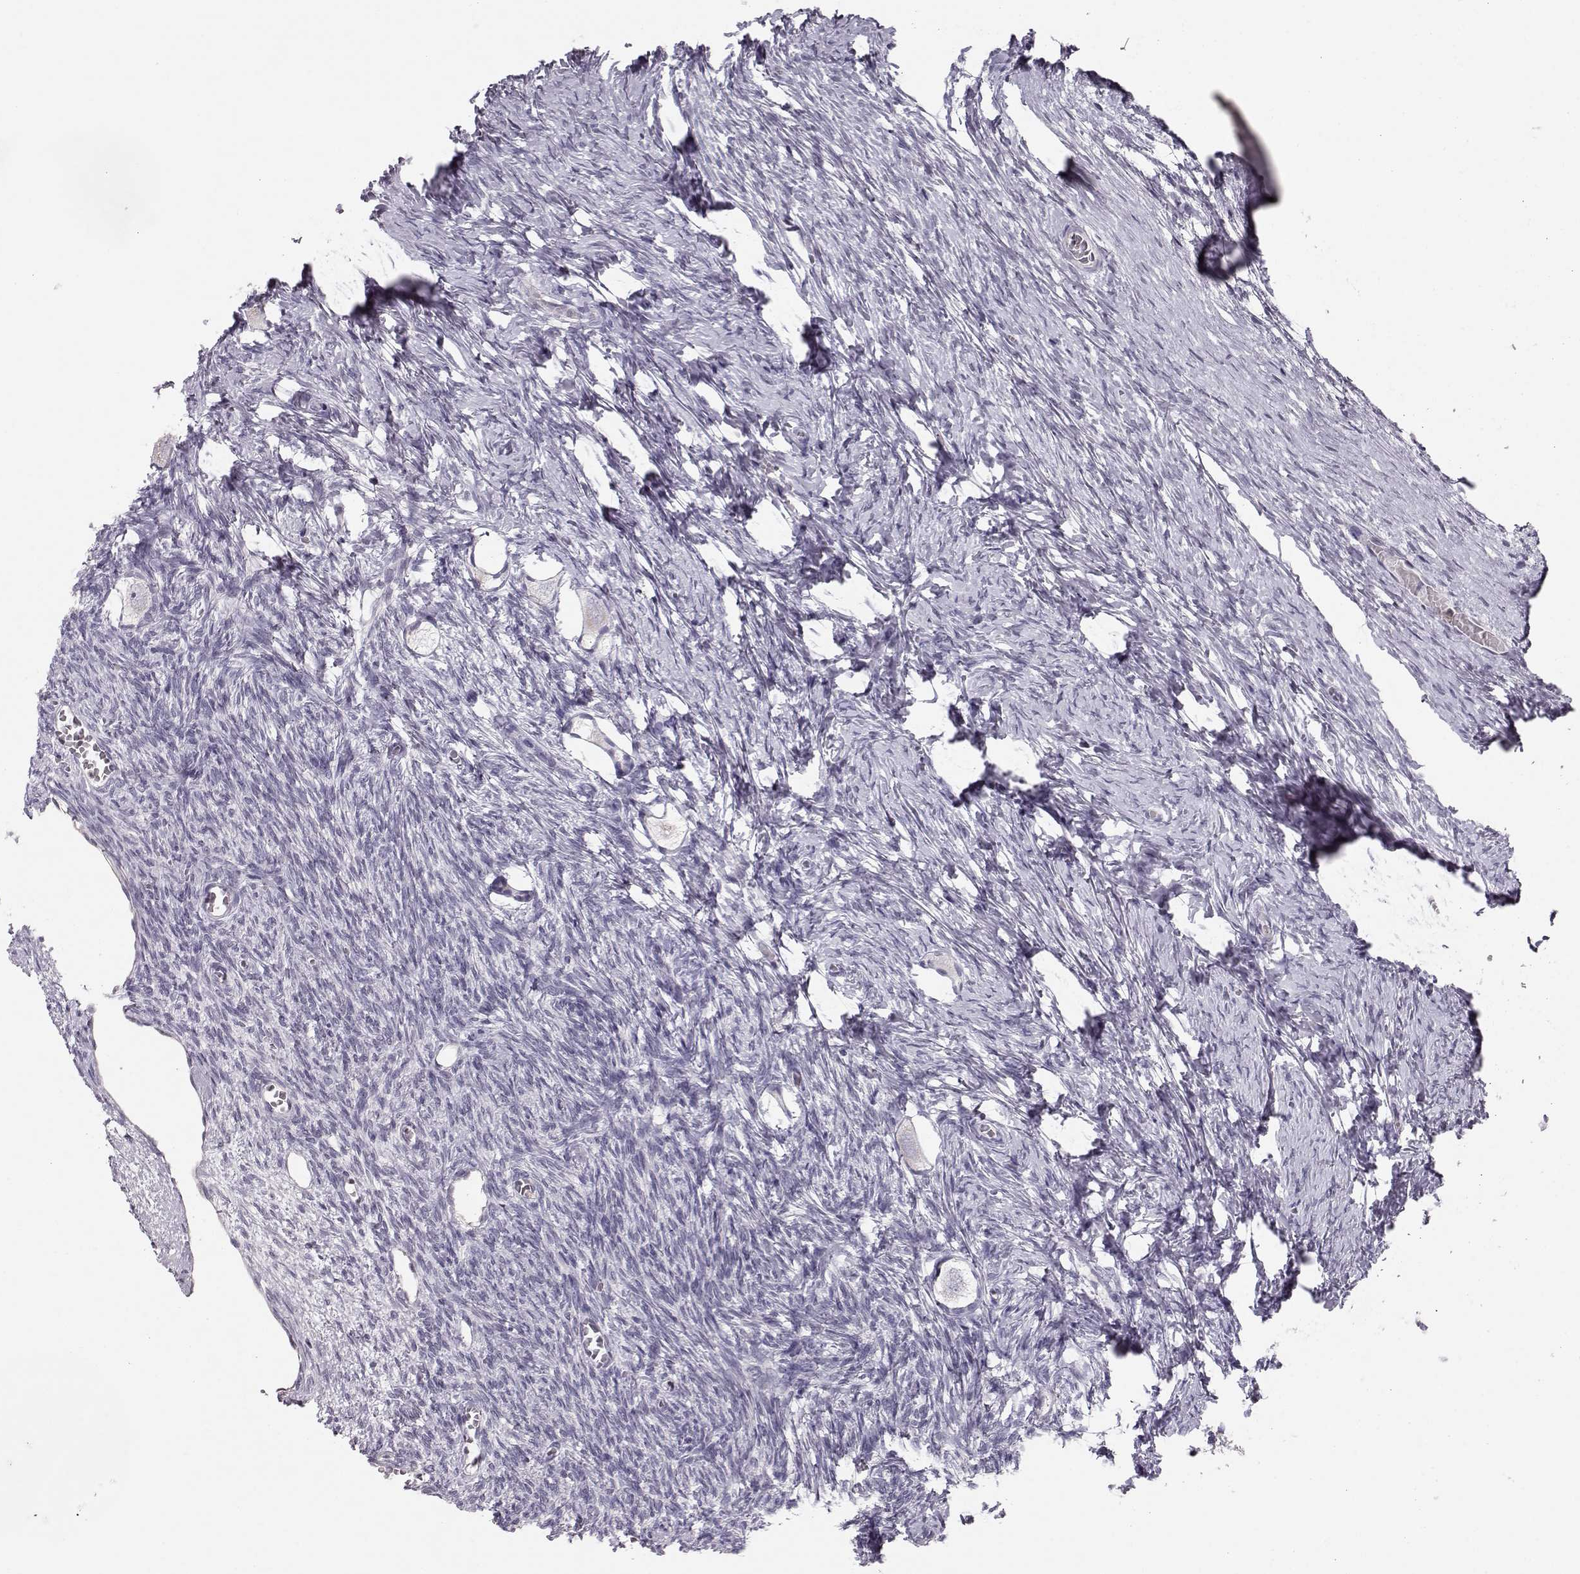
{"staining": {"intensity": "negative", "quantity": "none", "location": "none"}, "tissue": "ovary", "cell_type": "Follicle cells", "image_type": "normal", "snomed": [{"axis": "morphology", "description": "Normal tissue, NOS"}, {"axis": "topography", "description": "Ovary"}], "caption": "This micrograph is of unremarkable ovary stained with IHC to label a protein in brown with the nuclei are counter-stained blue. There is no expression in follicle cells.", "gene": "POU1F1", "patient": {"sex": "female", "age": 27}}